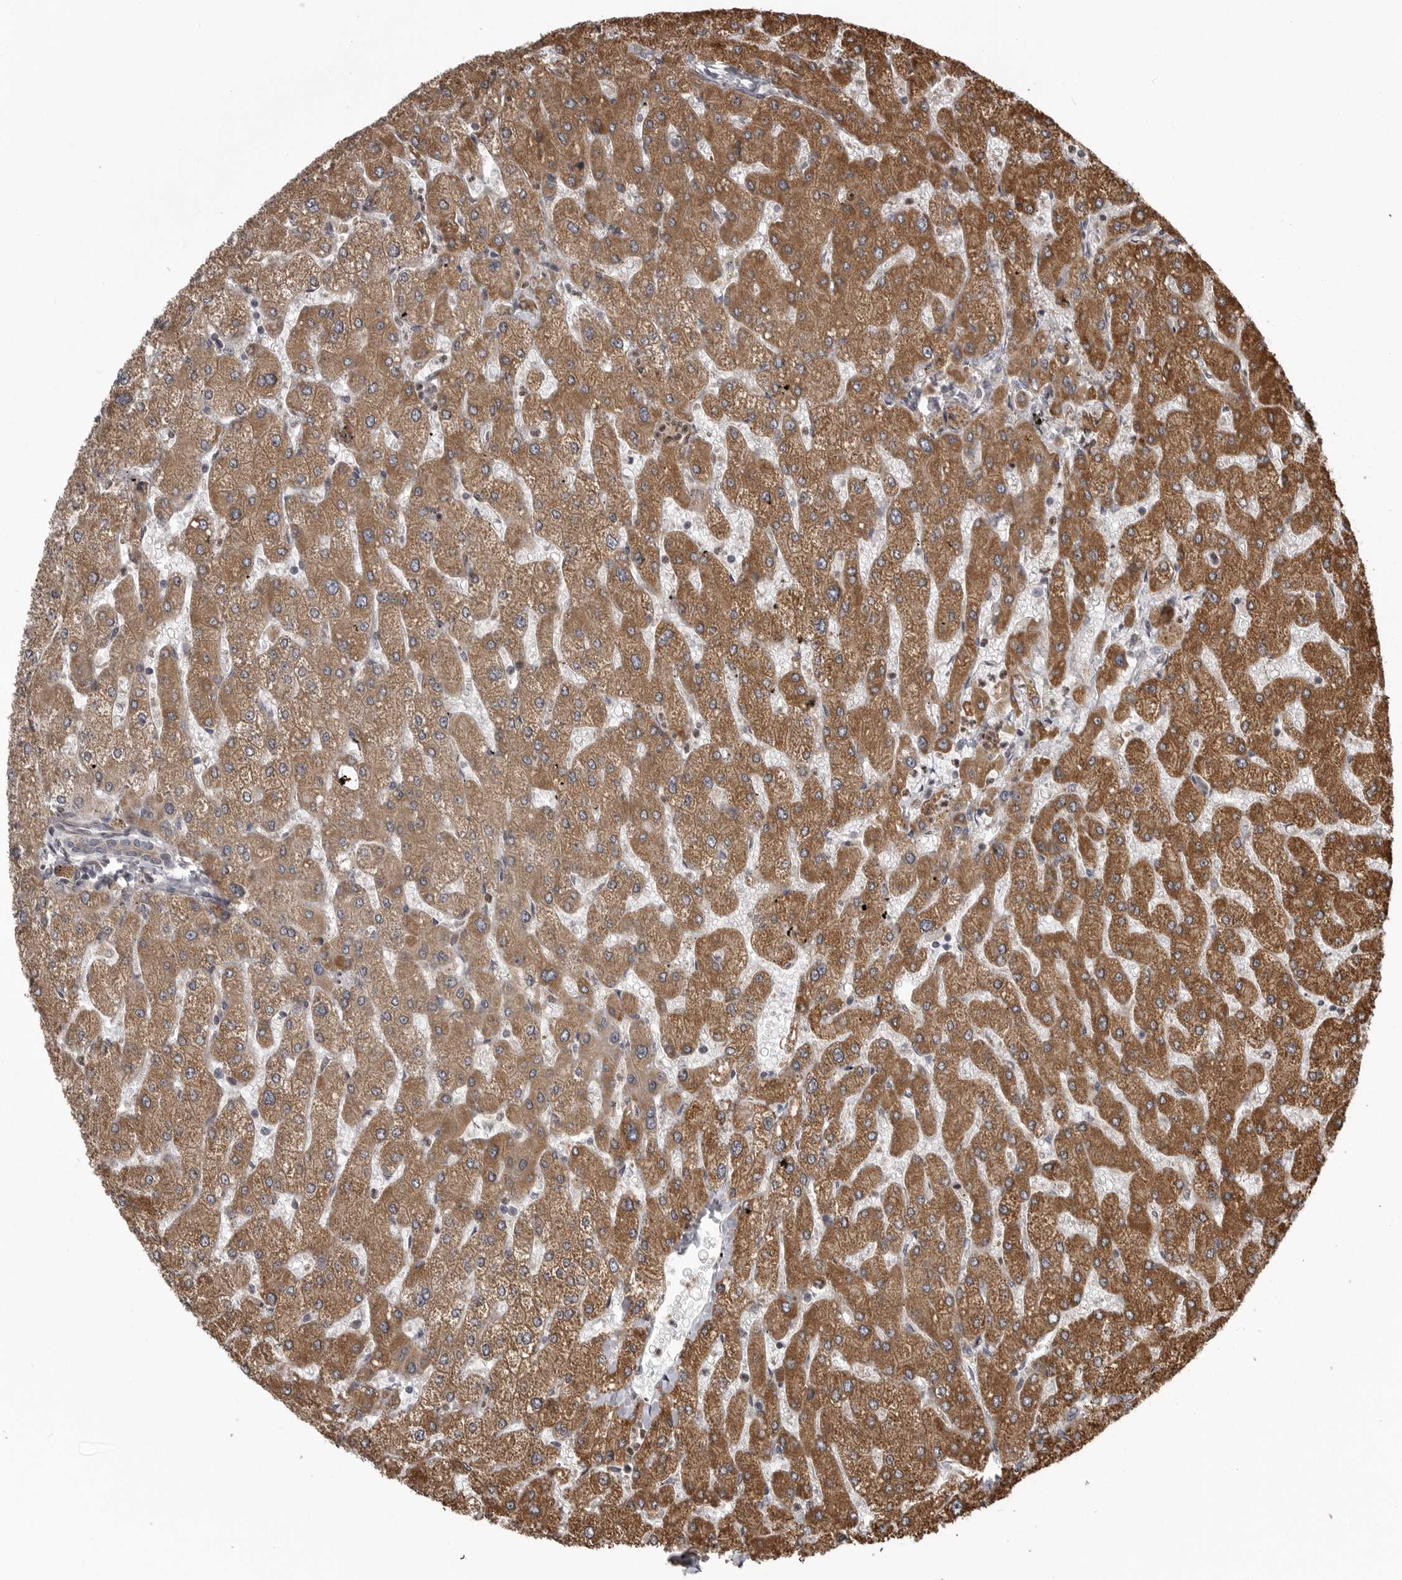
{"staining": {"intensity": "weak", "quantity": ">75%", "location": "cytoplasmic/membranous"}, "tissue": "liver", "cell_type": "Cholangiocytes", "image_type": "normal", "snomed": [{"axis": "morphology", "description": "Normal tissue, NOS"}, {"axis": "topography", "description": "Liver"}], "caption": "IHC (DAB) staining of benign liver exhibits weak cytoplasmic/membranous protein positivity in approximately >75% of cholangiocytes. (brown staining indicates protein expression, while blue staining denotes nuclei).", "gene": "ZNRF1", "patient": {"sex": "male", "age": 55}}